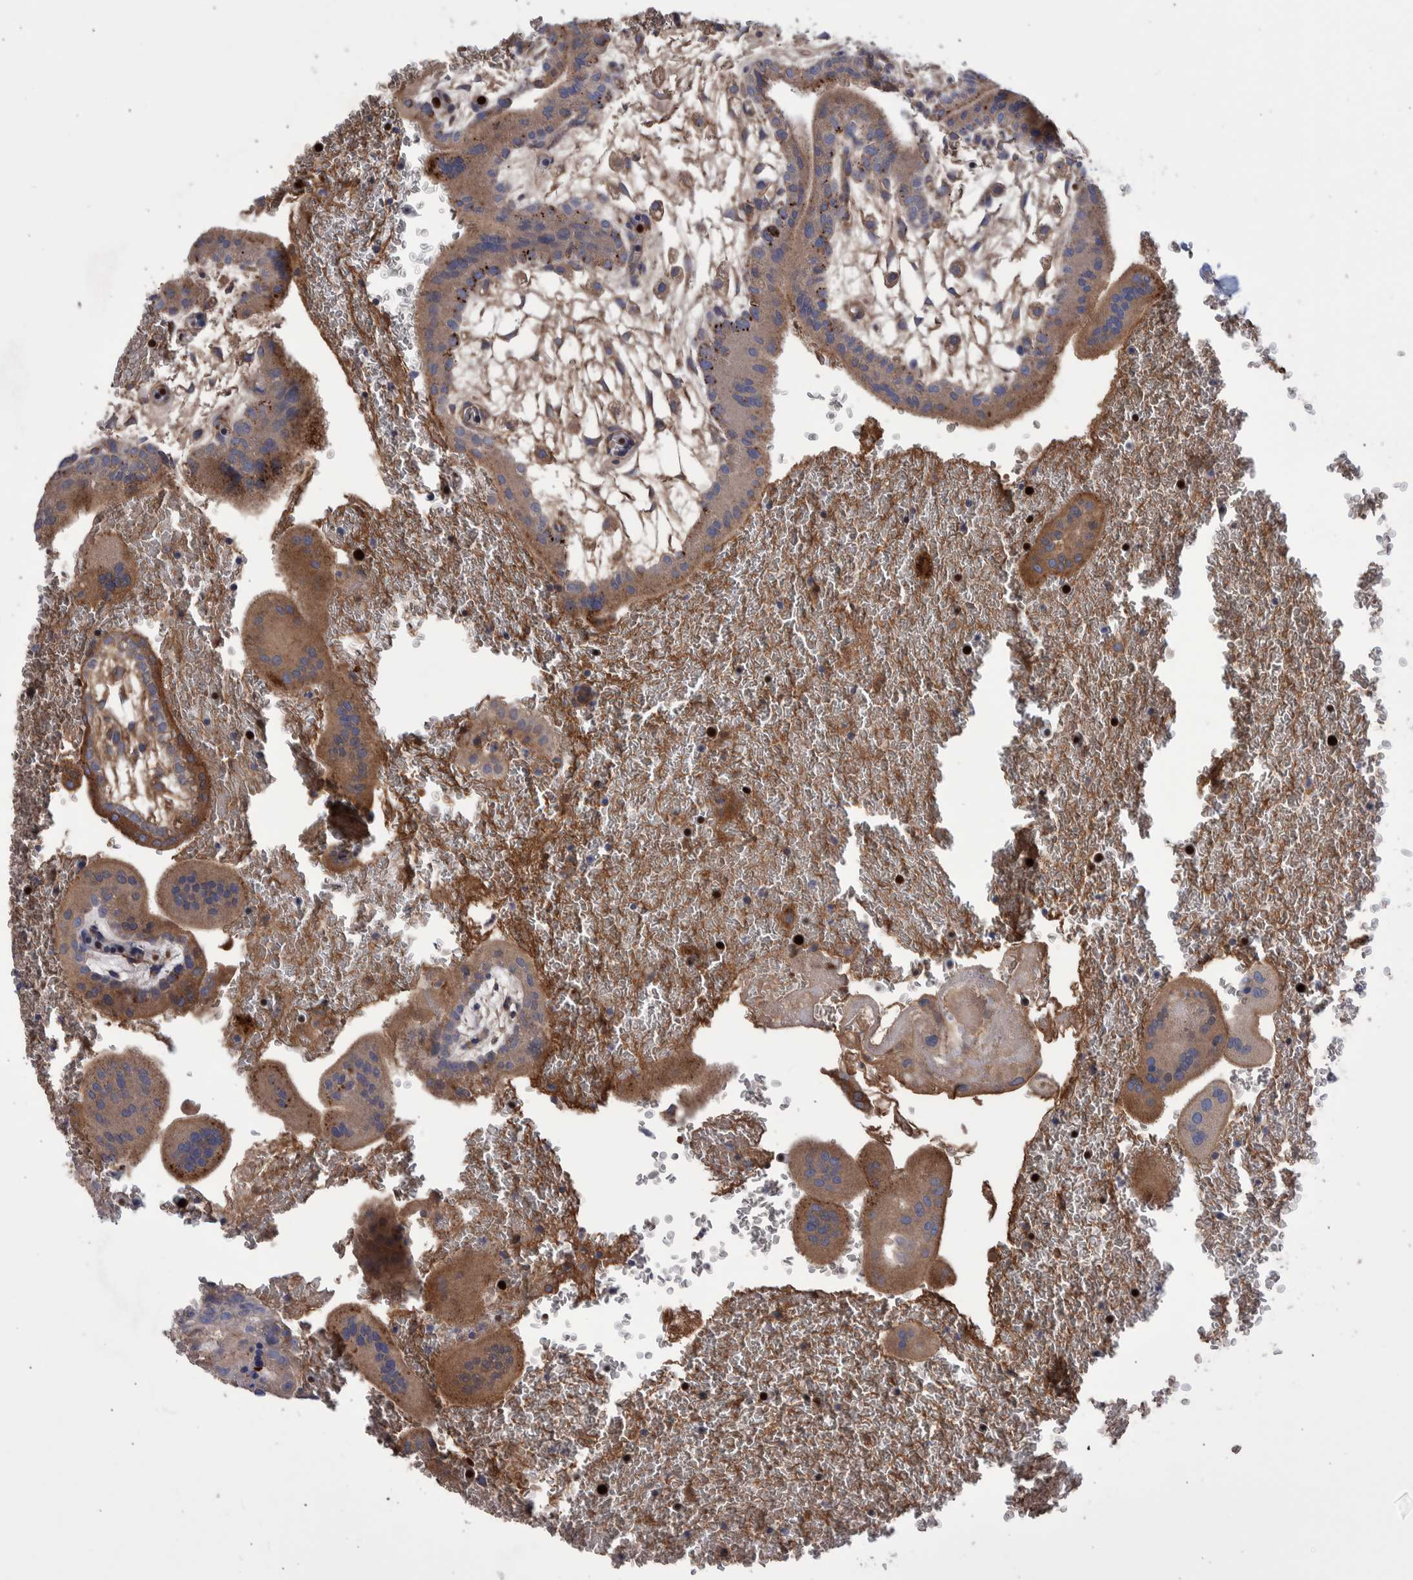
{"staining": {"intensity": "weak", "quantity": "<25%", "location": "cytoplasmic/membranous"}, "tissue": "placenta", "cell_type": "Decidual cells", "image_type": "normal", "snomed": [{"axis": "morphology", "description": "Normal tissue, NOS"}, {"axis": "topography", "description": "Placenta"}], "caption": "High magnification brightfield microscopy of normal placenta stained with DAB (3,3'-diaminobenzidine) (brown) and counterstained with hematoxylin (blue): decidual cells show no significant positivity. (DAB immunohistochemistry (IHC) visualized using brightfield microscopy, high magnification).", "gene": "DLL4", "patient": {"sex": "female", "age": 35}}